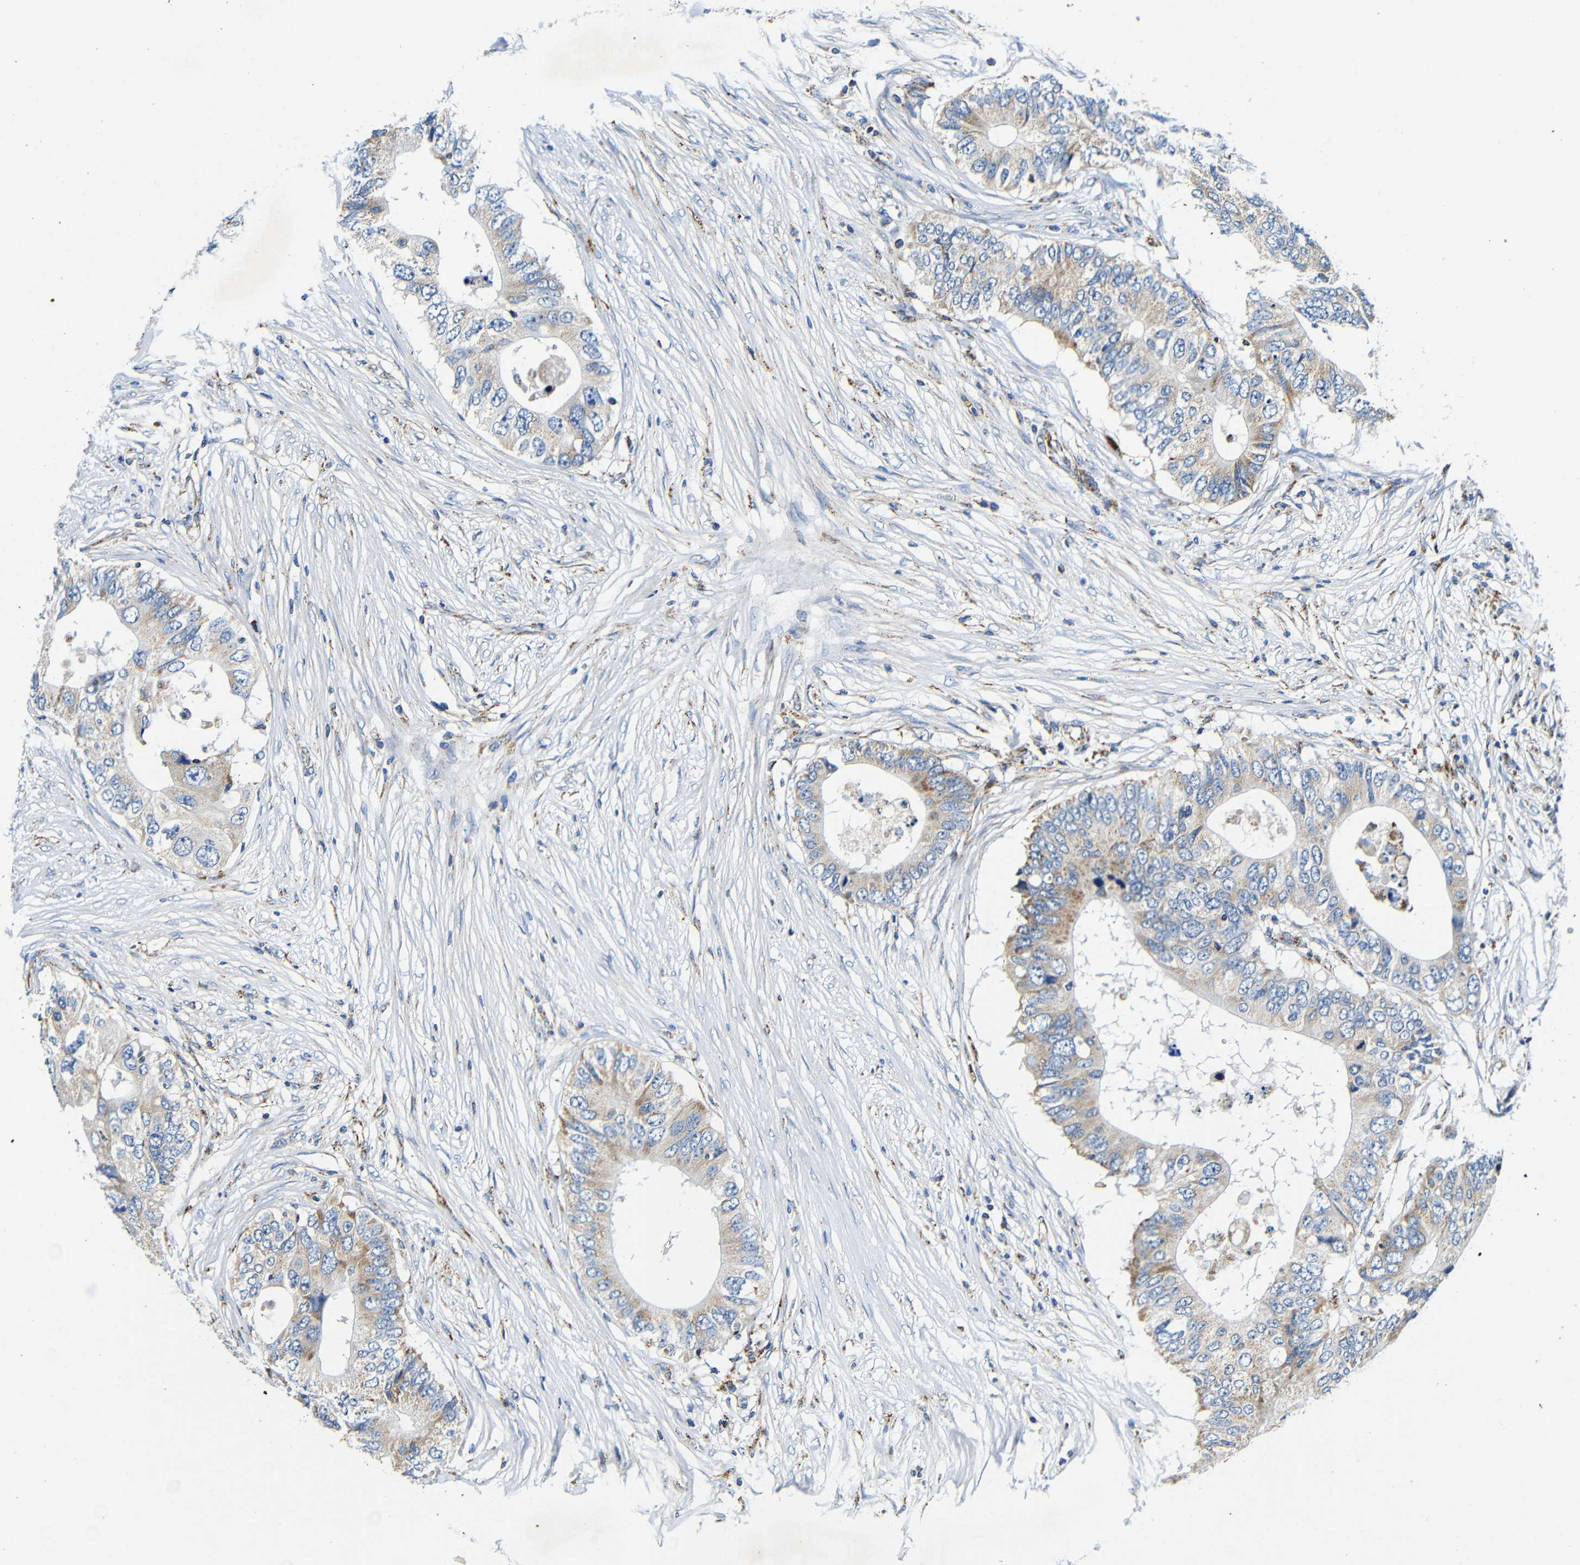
{"staining": {"intensity": "weak", "quantity": ">75%", "location": "cytoplasmic/membranous"}, "tissue": "colorectal cancer", "cell_type": "Tumor cells", "image_type": "cancer", "snomed": [{"axis": "morphology", "description": "Adenocarcinoma, NOS"}, {"axis": "topography", "description": "Rectum"}], "caption": "Protein expression by immunohistochemistry (IHC) shows weak cytoplasmic/membranous staining in about >75% of tumor cells in colorectal cancer (adenocarcinoma).", "gene": "GALNT18", "patient": {"sex": "male", "age": 76}}